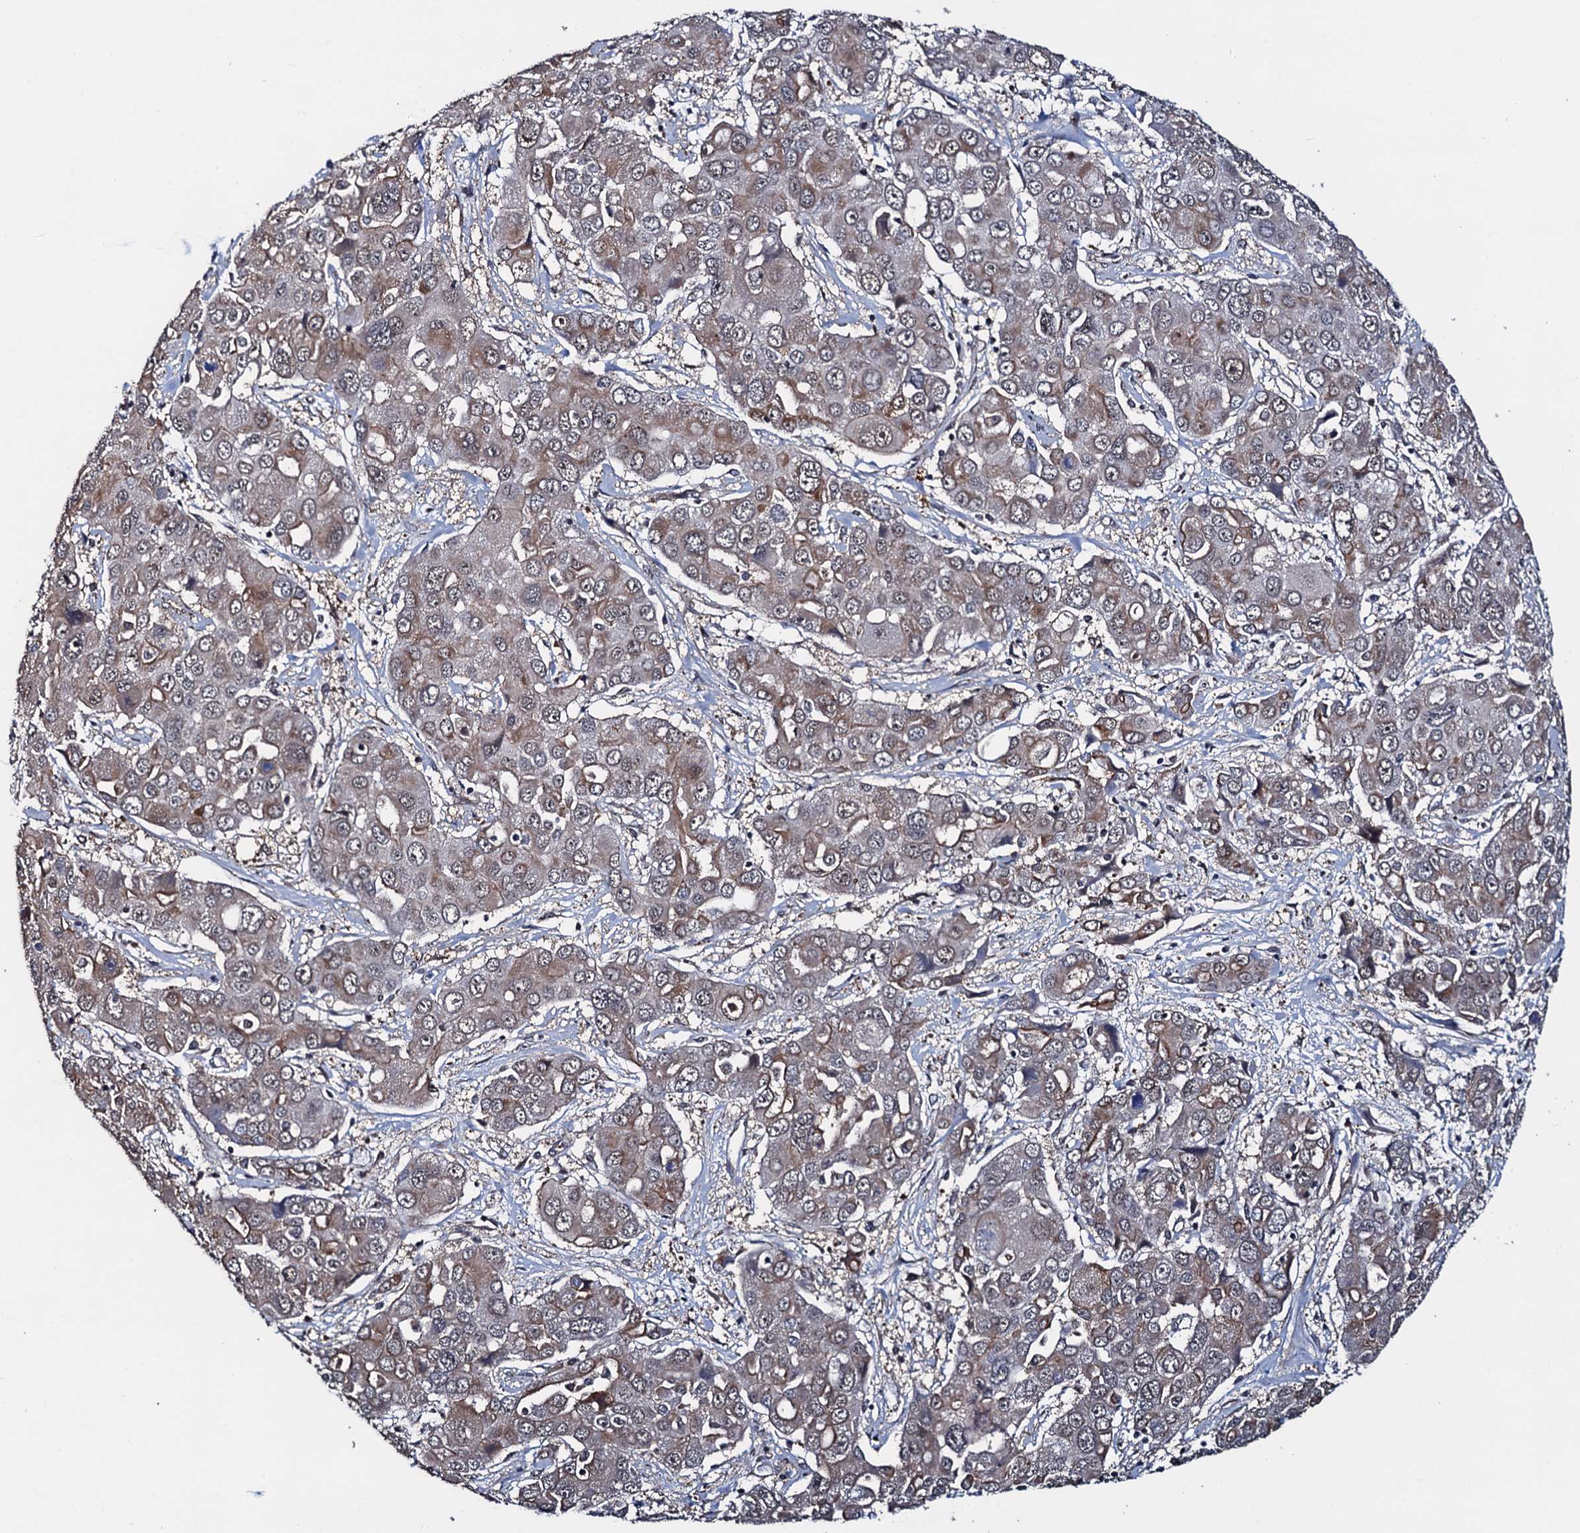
{"staining": {"intensity": "weak", "quantity": "25%-75%", "location": "cytoplasmic/membranous"}, "tissue": "liver cancer", "cell_type": "Tumor cells", "image_type": "cancer", "snomed": [{"axis": "morphology", "description": "Cholangiocarcinoma"}, {"axis": "topography", "description": "Liver"}], "caption": "IHC of human liver cancer demonstrates low levels of weak cytoplasmic/membranous positivity in approximately 25%-75% of tumor cells.", "gene": "PTCD3", "patient": {"sex": "male", "age": 67}}